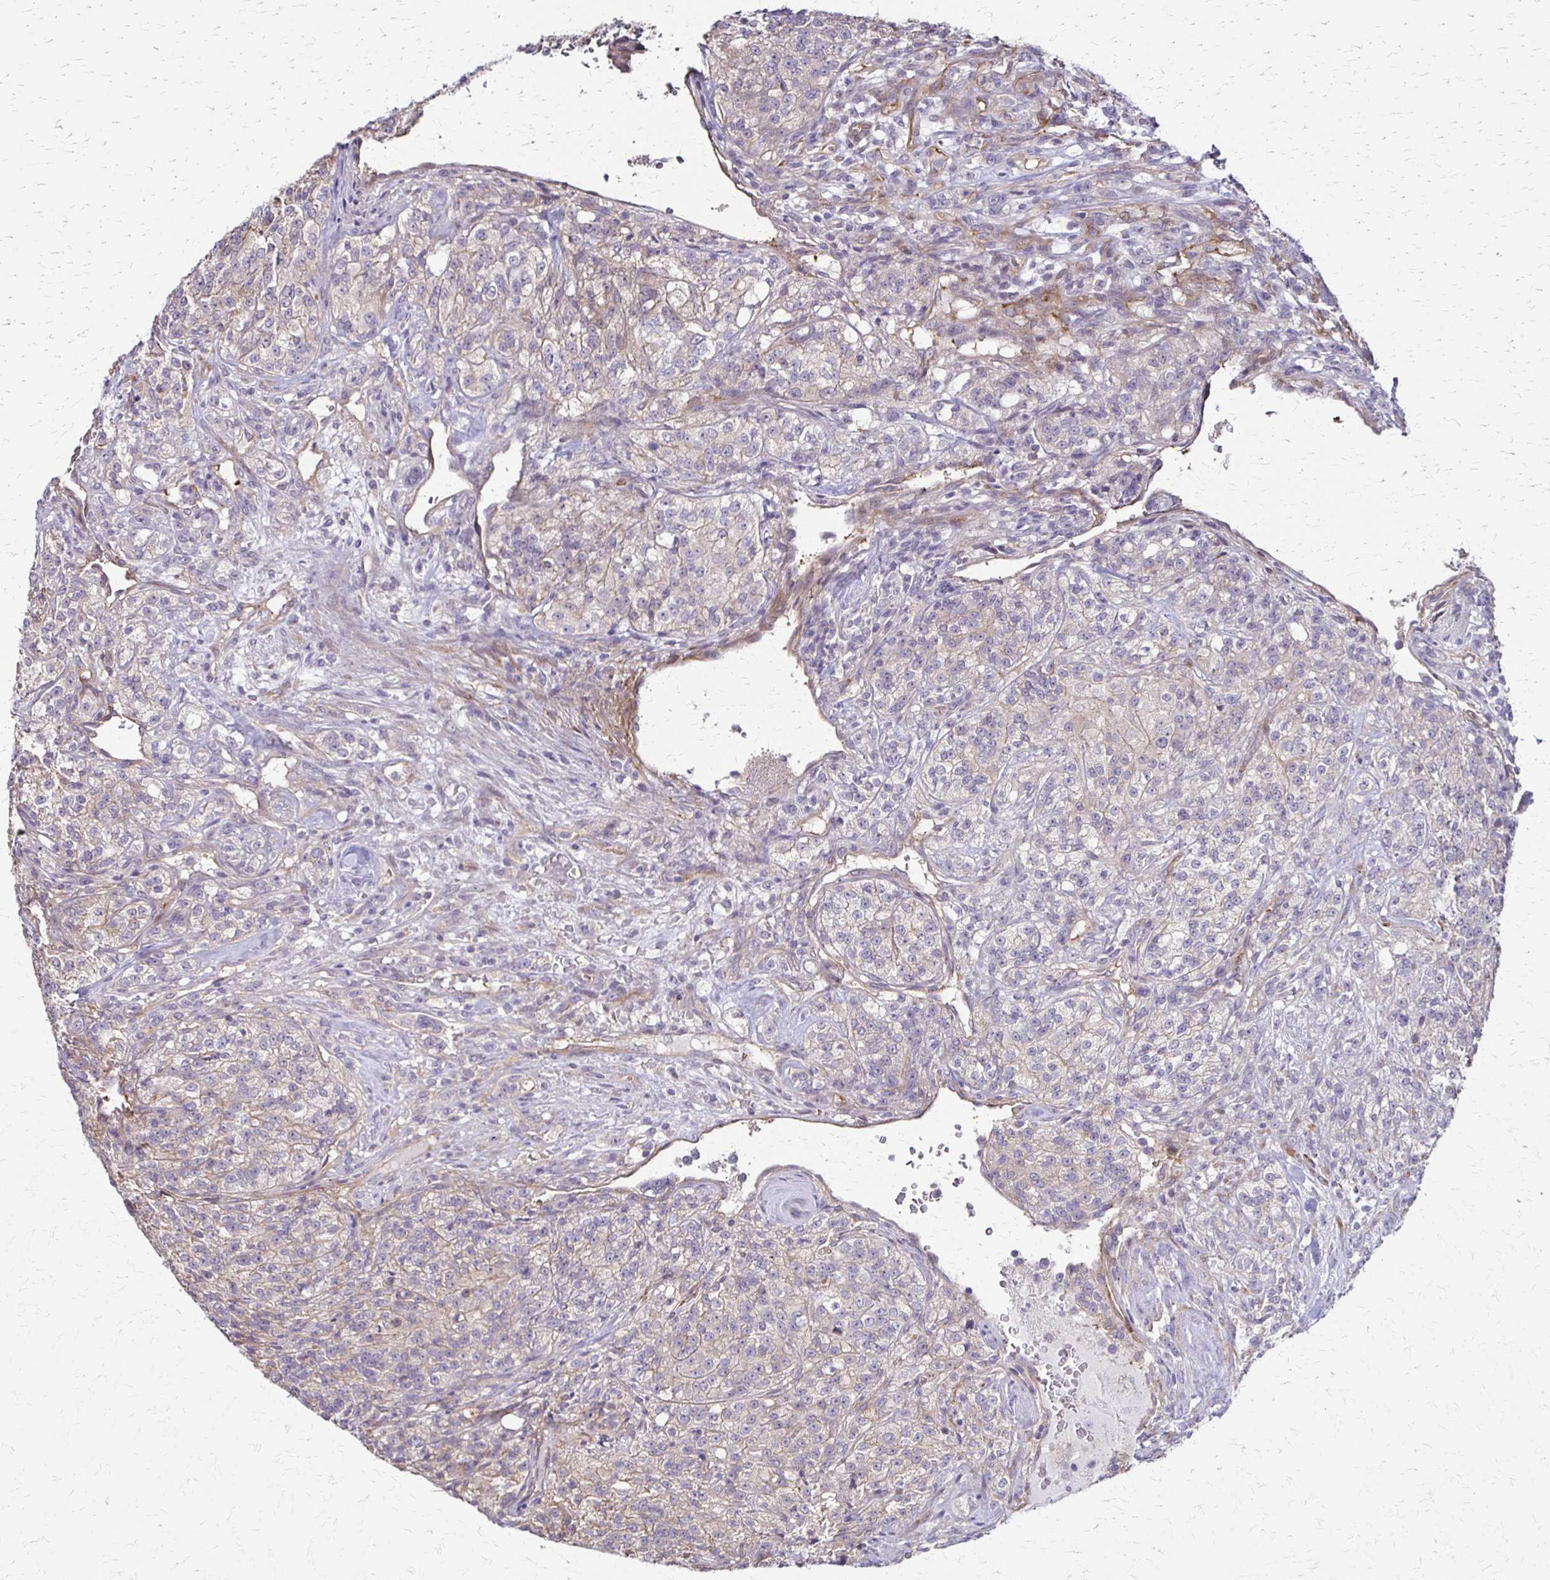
{"staining": {"intensity": "weak", "quantity": "25%-75%", "location": "cytoplasmic/membranous"}, "tissue": "renal cancer", "cell_type": "Tumor cells", "image_type": "cancer", "snomed": [{"axis": "morphology", "description": "Adenocarcinoma, NOS"}, {"axis": "topography", "description": "Kidney"}], "caption": "This photomicrograph exhibits renal adenocarcinoma stained with immunohistochemistry (IHC) to label a protein in brown. The cytoplasmic/membranous of tumor cells show weak positivity for the protein. Nuclei are counter-stained blue.", "gene": "CFL2", "patient": {"sex": "female", "age": 63}}